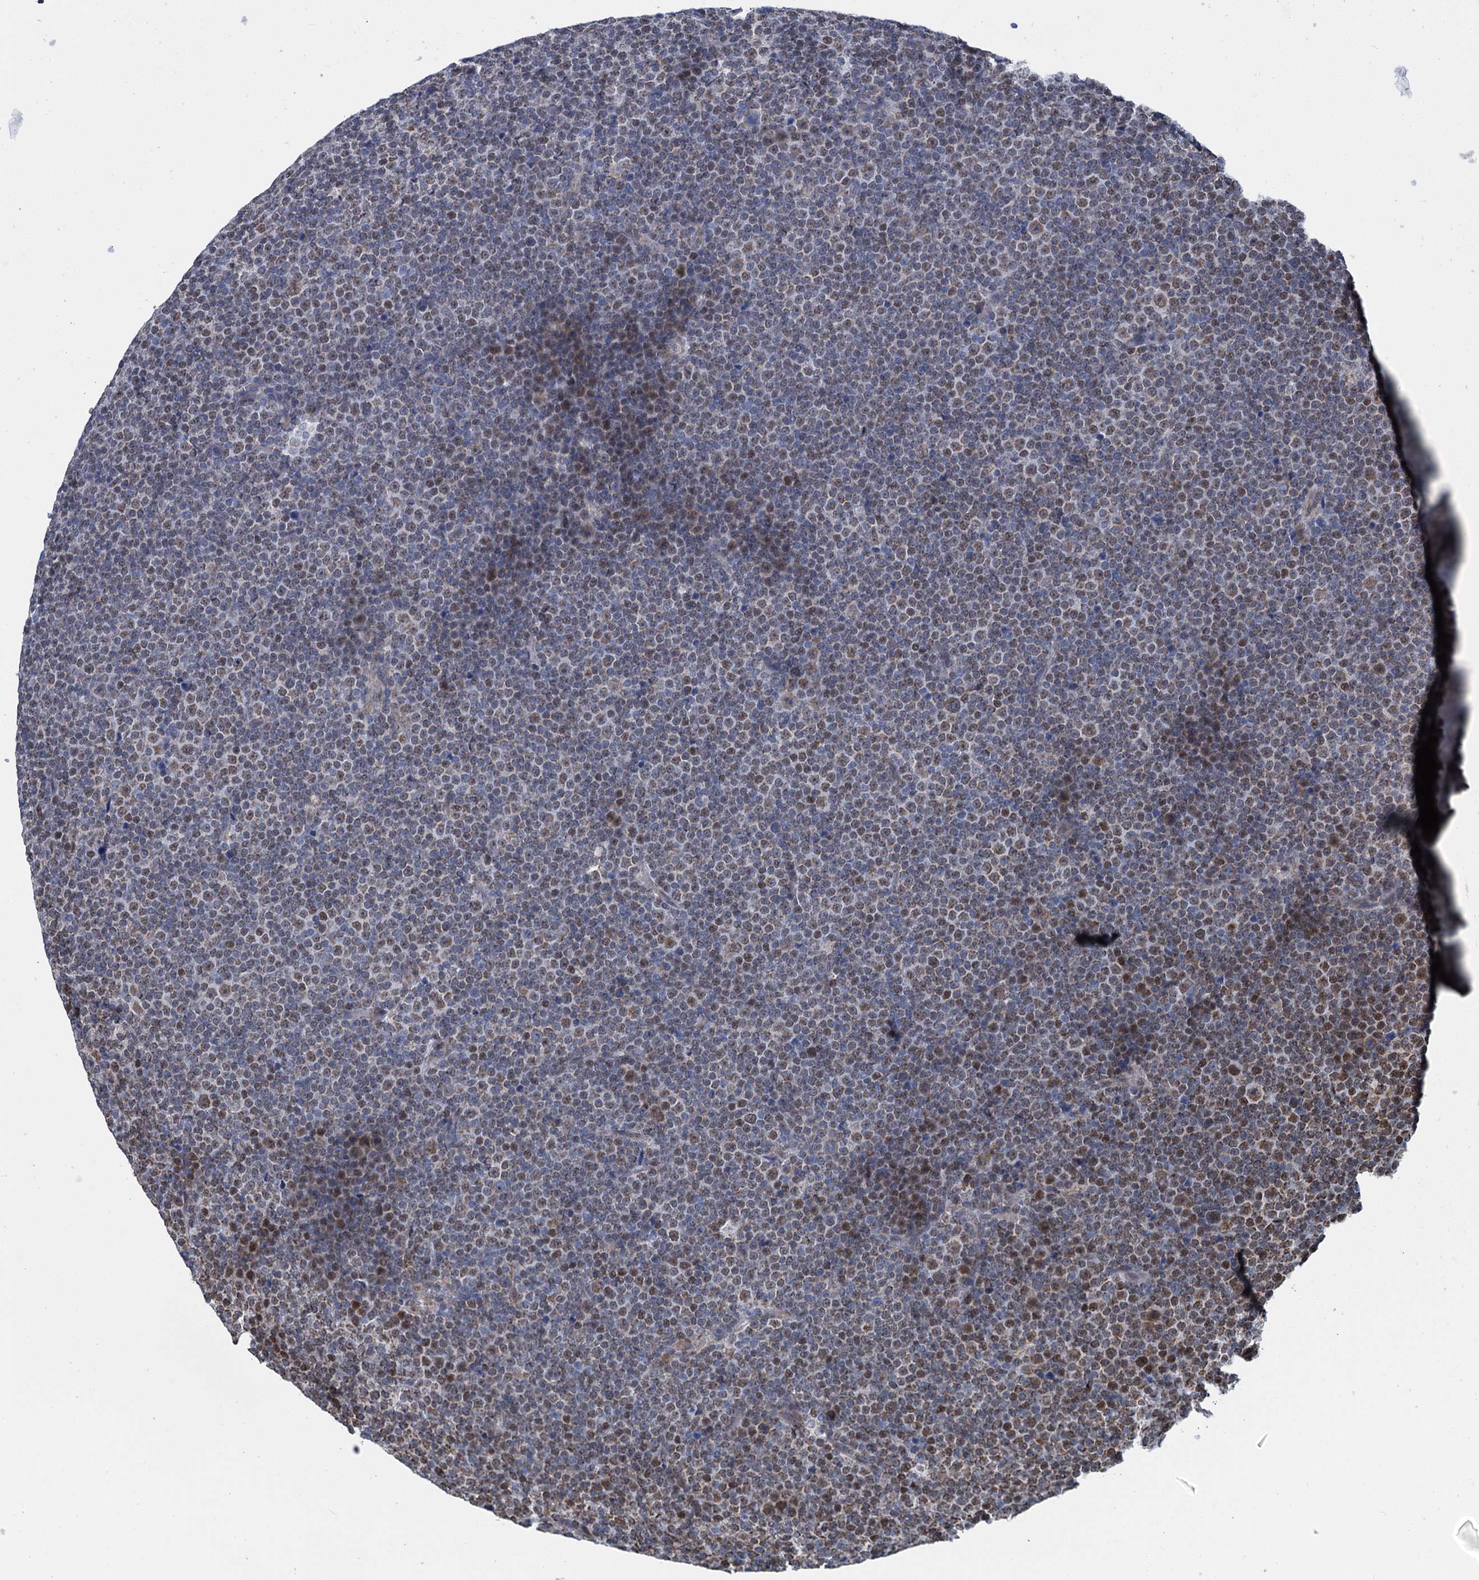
{"staining": {"intensity": "moderate", "quantity": "<25%", "location": "nuclear"}, "tissue": "lymphoma", "cell_type": "Tumor cells", "image_type": "cancer", "snomed": [{"axis": "morphology", "description": "Malignant lymphoma, non-Hodgkin's type, Low grade"}, {"axis": "topography", "description": "Lymph node"}], "caption": "A micrograph of lymphoma stained for a protein reveals moderate nuclear brown staining in tumor cells.", "gene": "MORN3", "patient": {"sex": "female", "age": 67}}